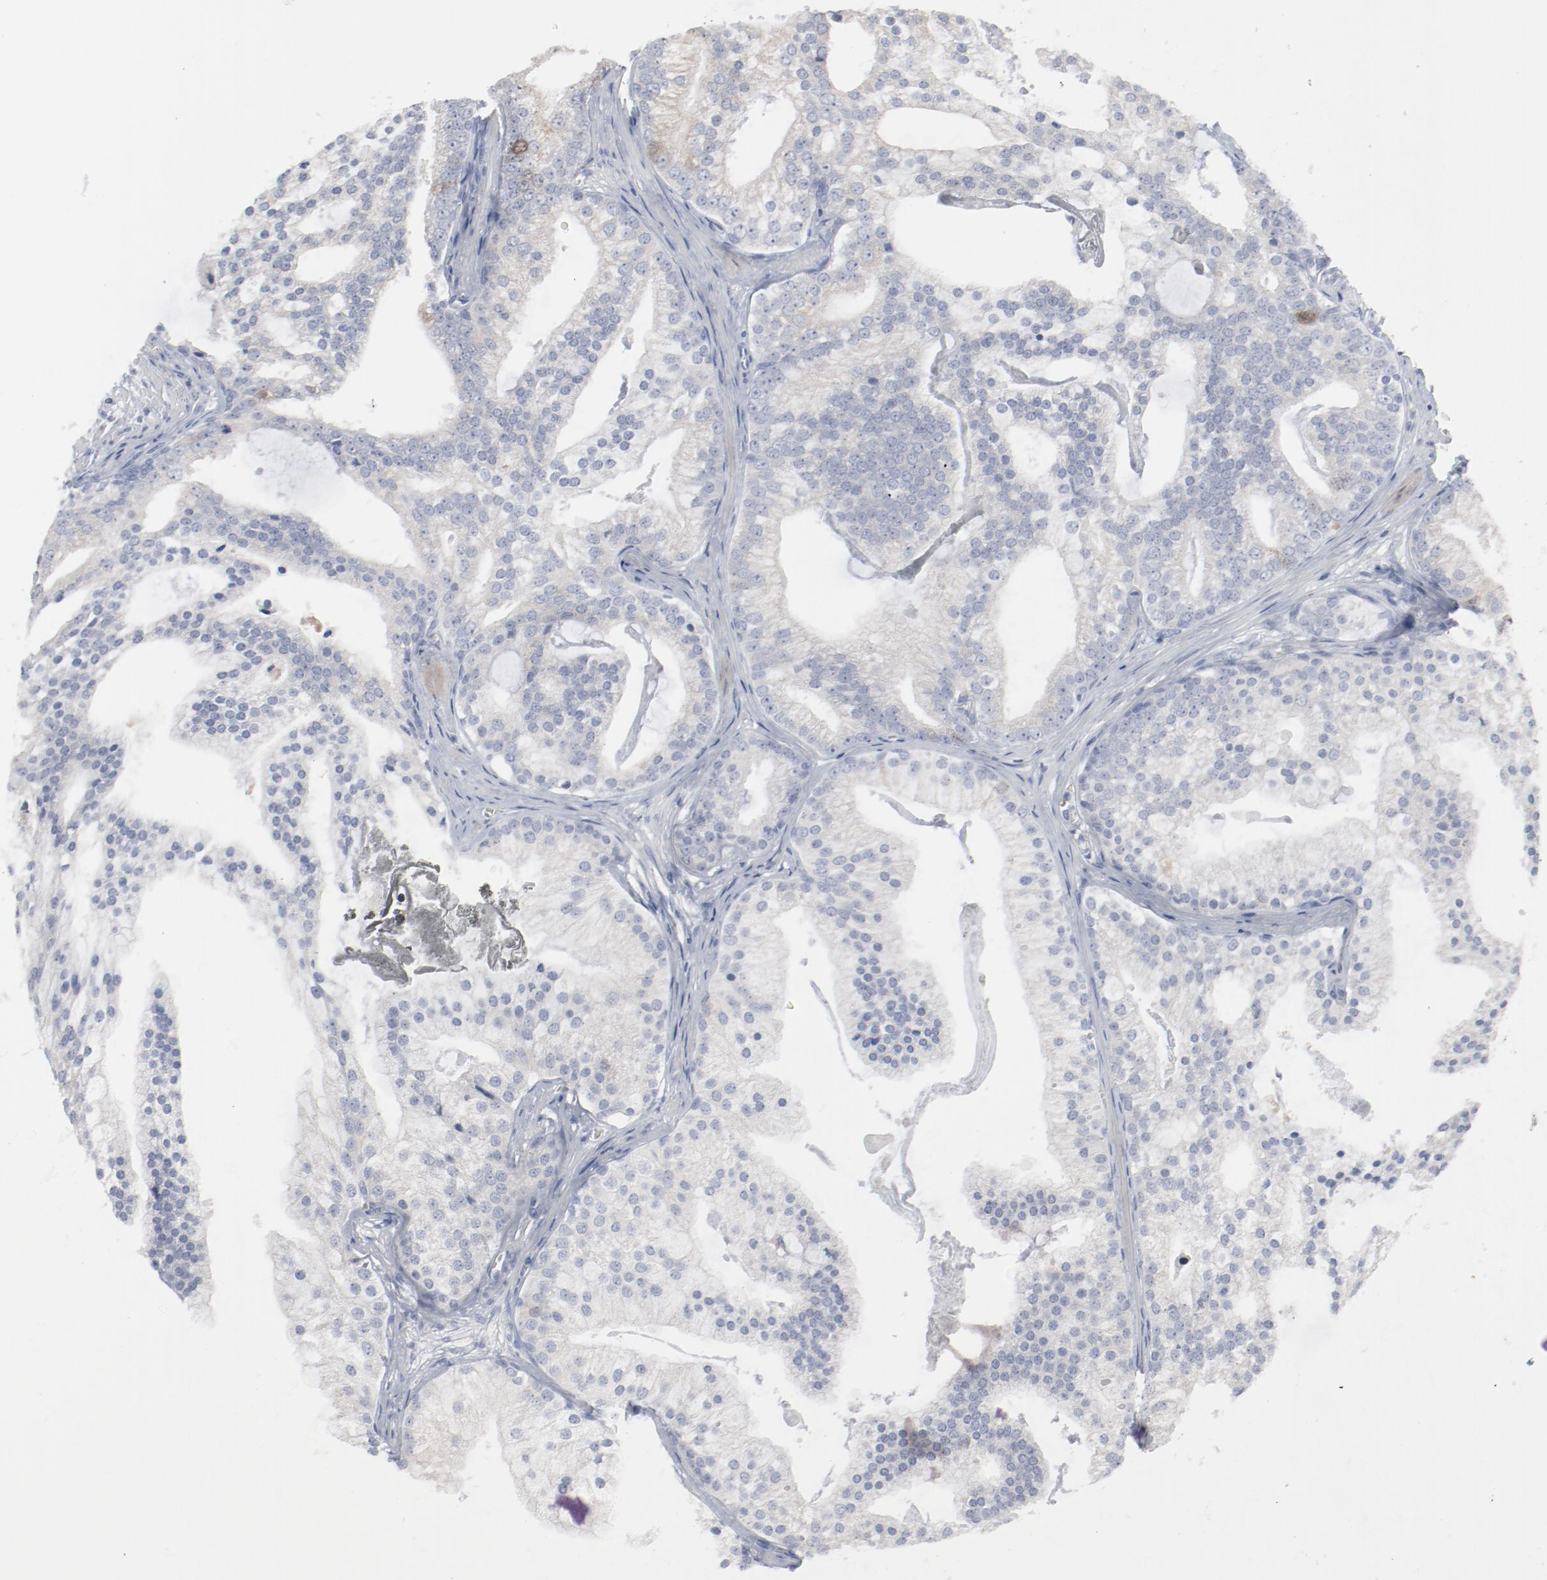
{"staining": {"intensity": "moderate", "quantity": "<25%", "location": "cytoplasmic/membranous"}, "tissue": "prostate cancer", "cell_type": "Tumor cells", "image_type": "cancer", "snomed": [{"axis": "morphology", "description": "Adenocarcinoma, Low grade"}, {"axis": "topography", "description": "Prostate"}], "caption": "Brown immunohistochemical staining in human prostate adenocarcinoma (low-grade) shows moderate cytoplasmic/membranous positivity in about <25% of tumor cells.", "gene": "CDK1", "patient": {"sex": "male", "age": 58}}